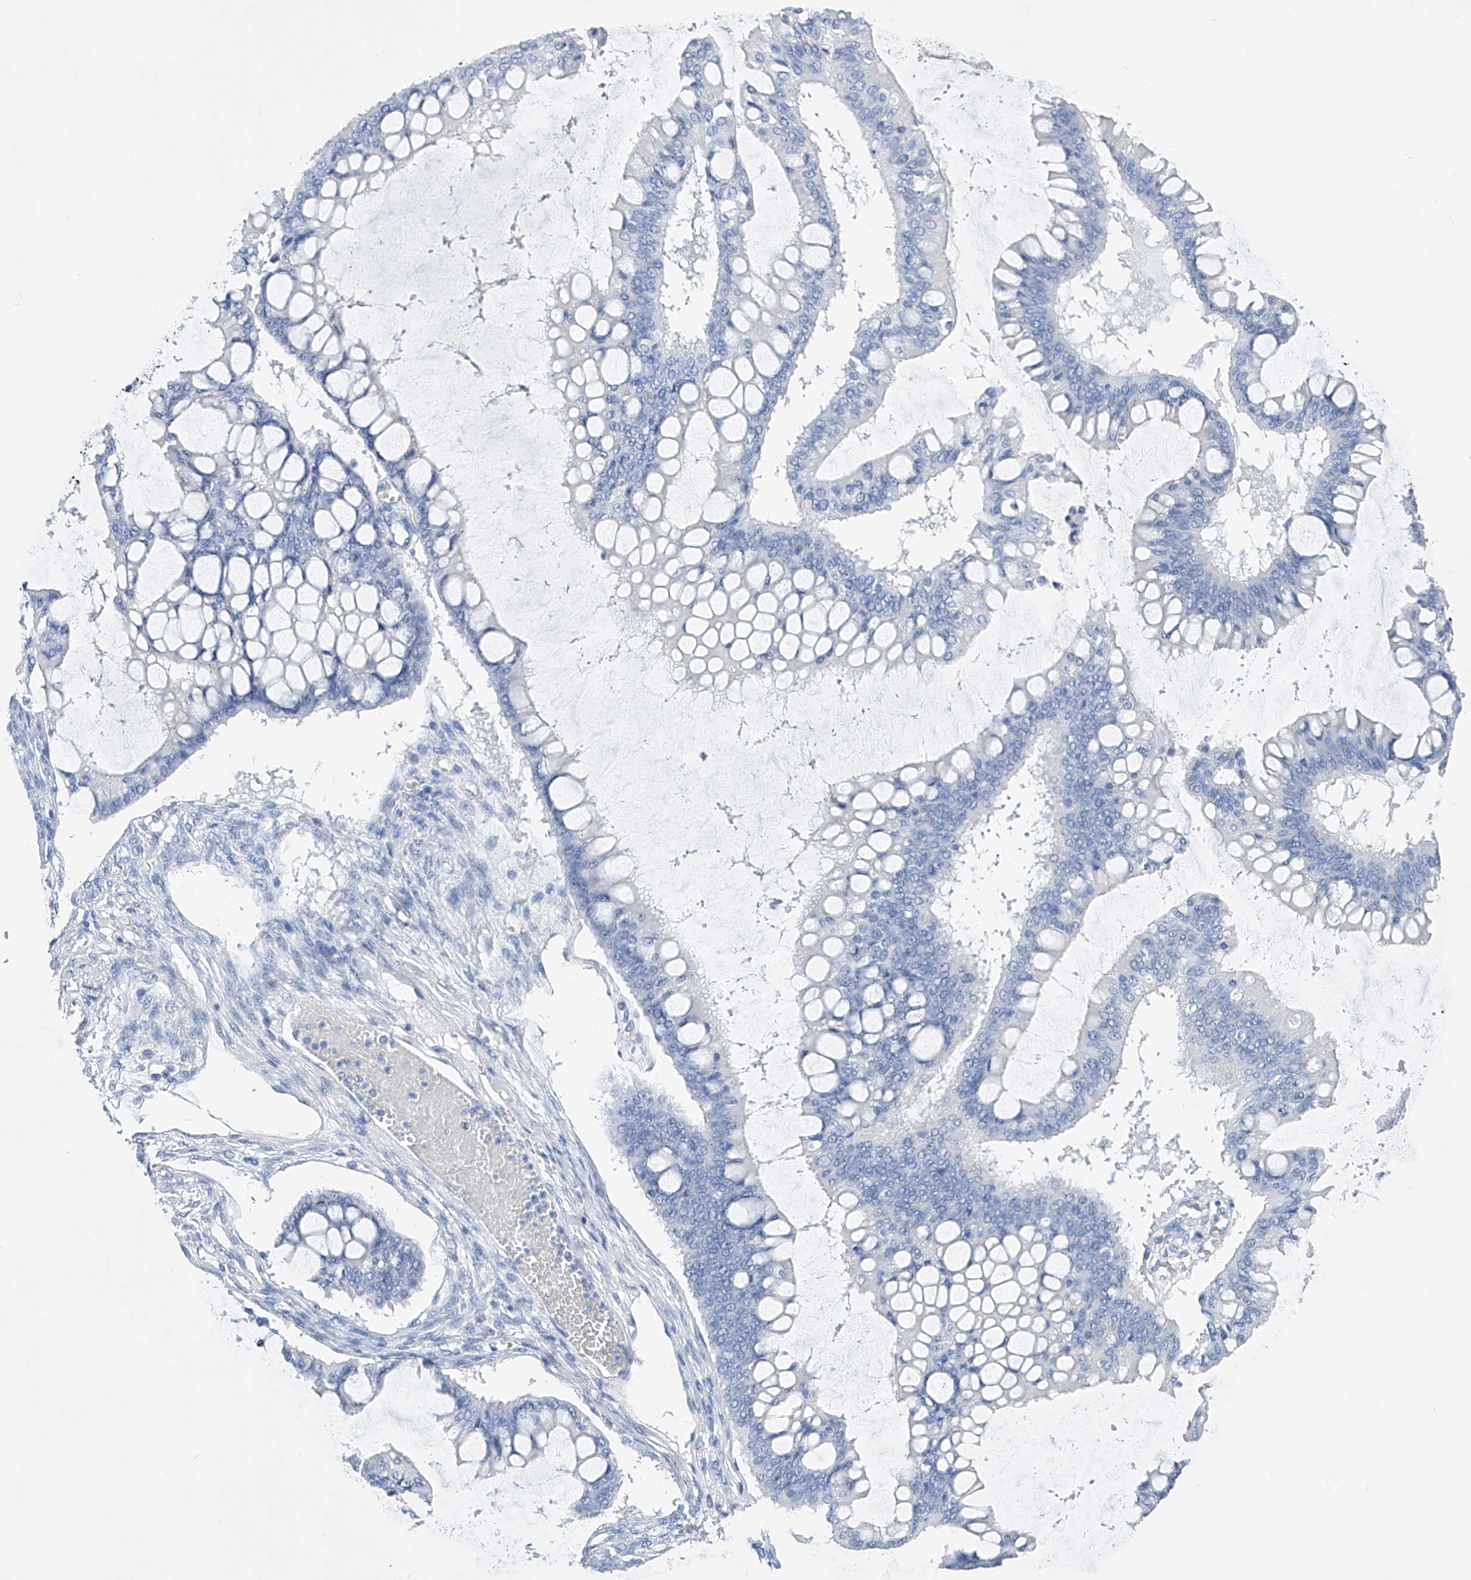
{"staining": {"intensity": "negative", "quantity": "none", "location": "none"}, "tissue": "ovarian cancer", "cell_type": "Tumor cells", "image_type": "cancer", "snomed": [{"axis": "morphology", "description": "Cystadenocarcinoma, mucinous, NOS"}, {"axis": "topography", "description": "Ovary"}], "caption": "Ovarian cancer (mucinous cystadenocarcinoma) was stained to show a protein in brown. There is no significant expression in tumor cells.", "gene": "ADRA1A", "patient": {"sex": "female", "age": 73}}